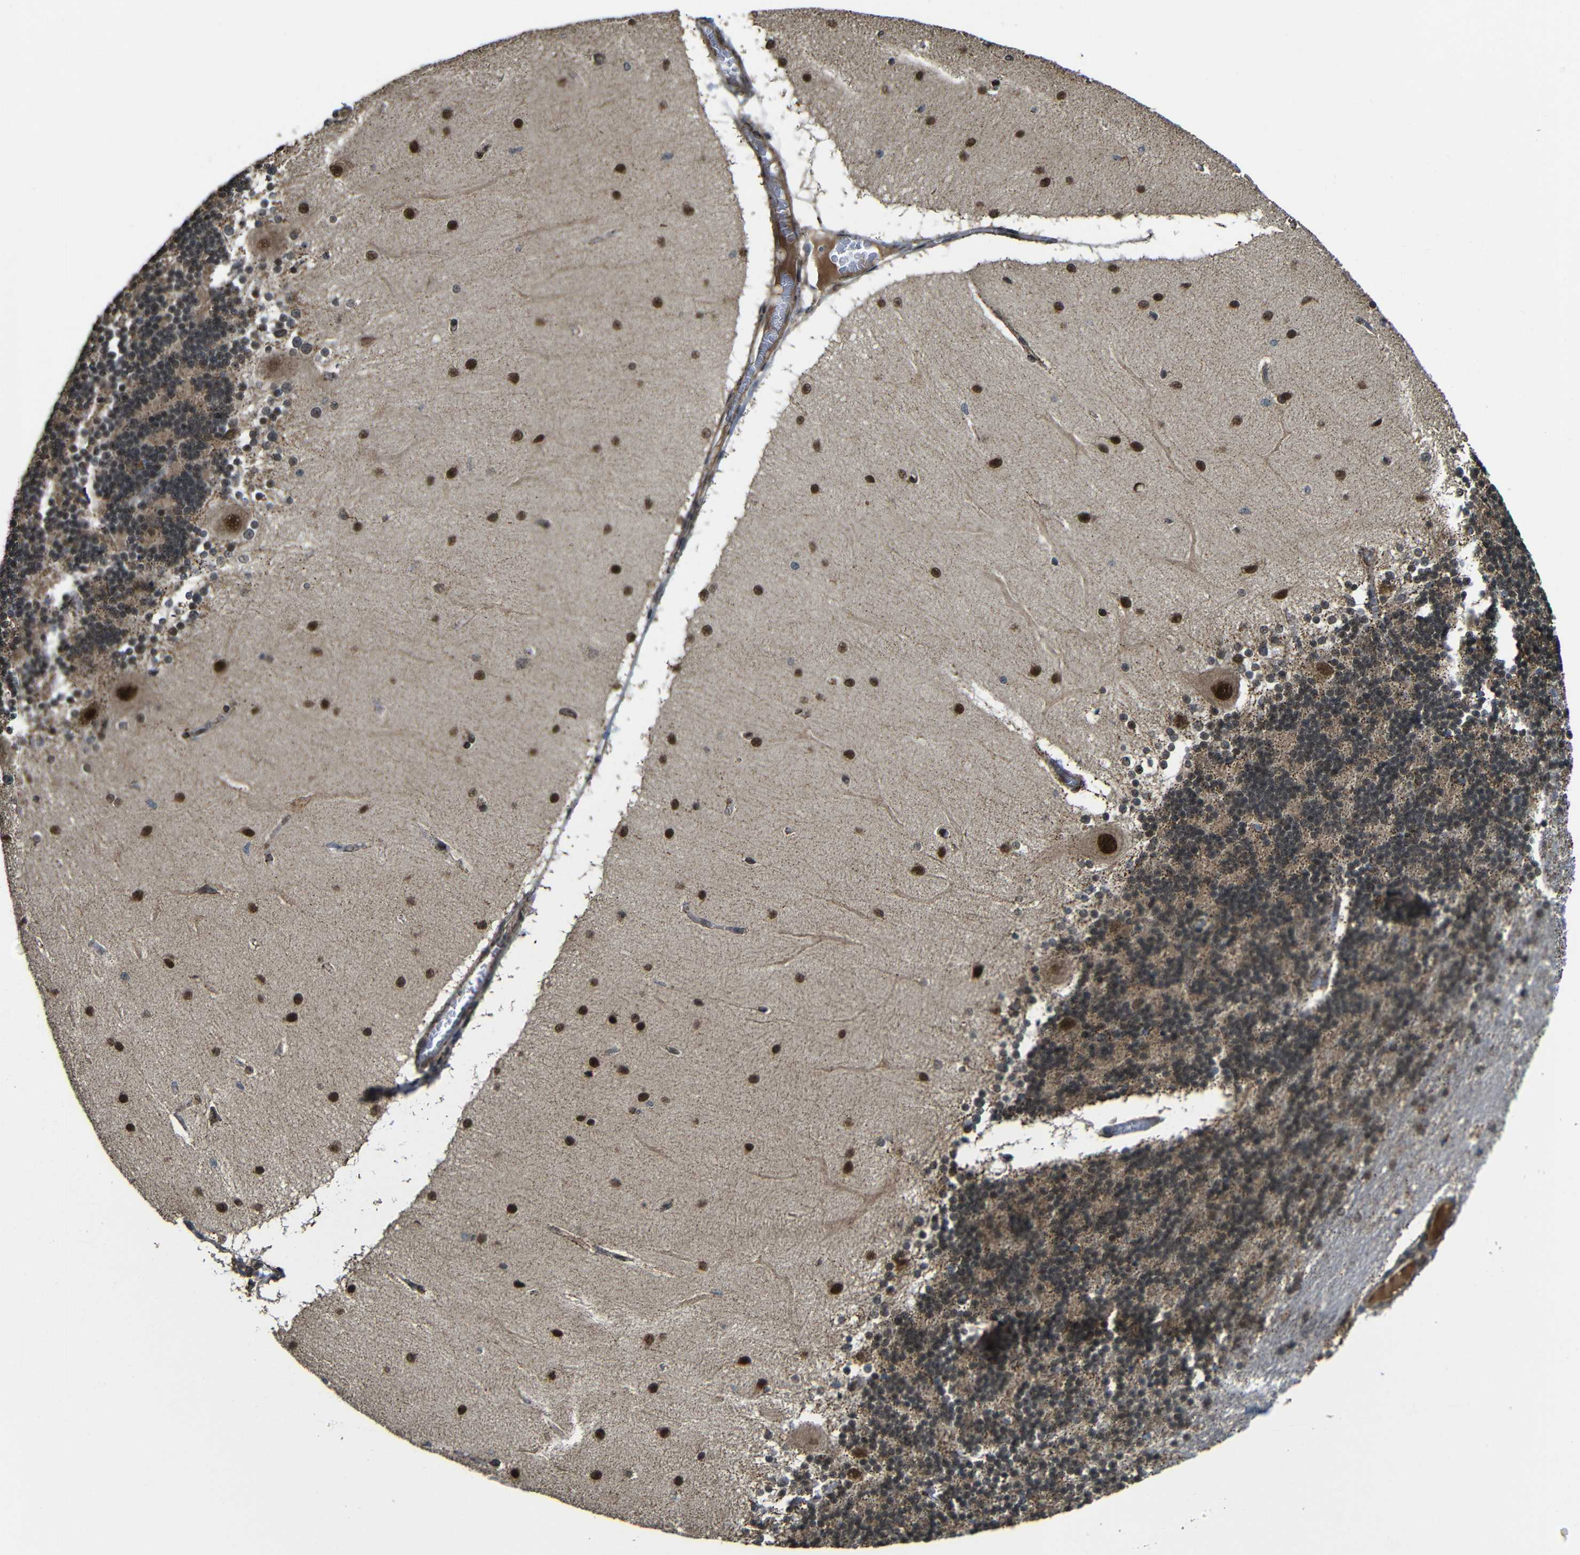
{"staining": {"intensity": "moderate", "quantity": "25%-75%", "location": "cytoplasmic/membranous,nuclear"}, "tissue": "cerebellum", "cell_type": "Cells in granular layer", "image_type": "normal", "snomed": [{"axis": "morphology", "description": "Normal tissue, NOS"}, {"axis": "topography", "description": "Cerebellum"}], "caption": "This micrograph exhibits immunohistochemistry (IHC) staining of benign human cerebellum, with medium moderate cytoplasmic/membranous,nuclear expression in about 25%-75% of cells in granular layer.", "gene": "FAM172A", "patient": {"sex": "female", "age": 54}}